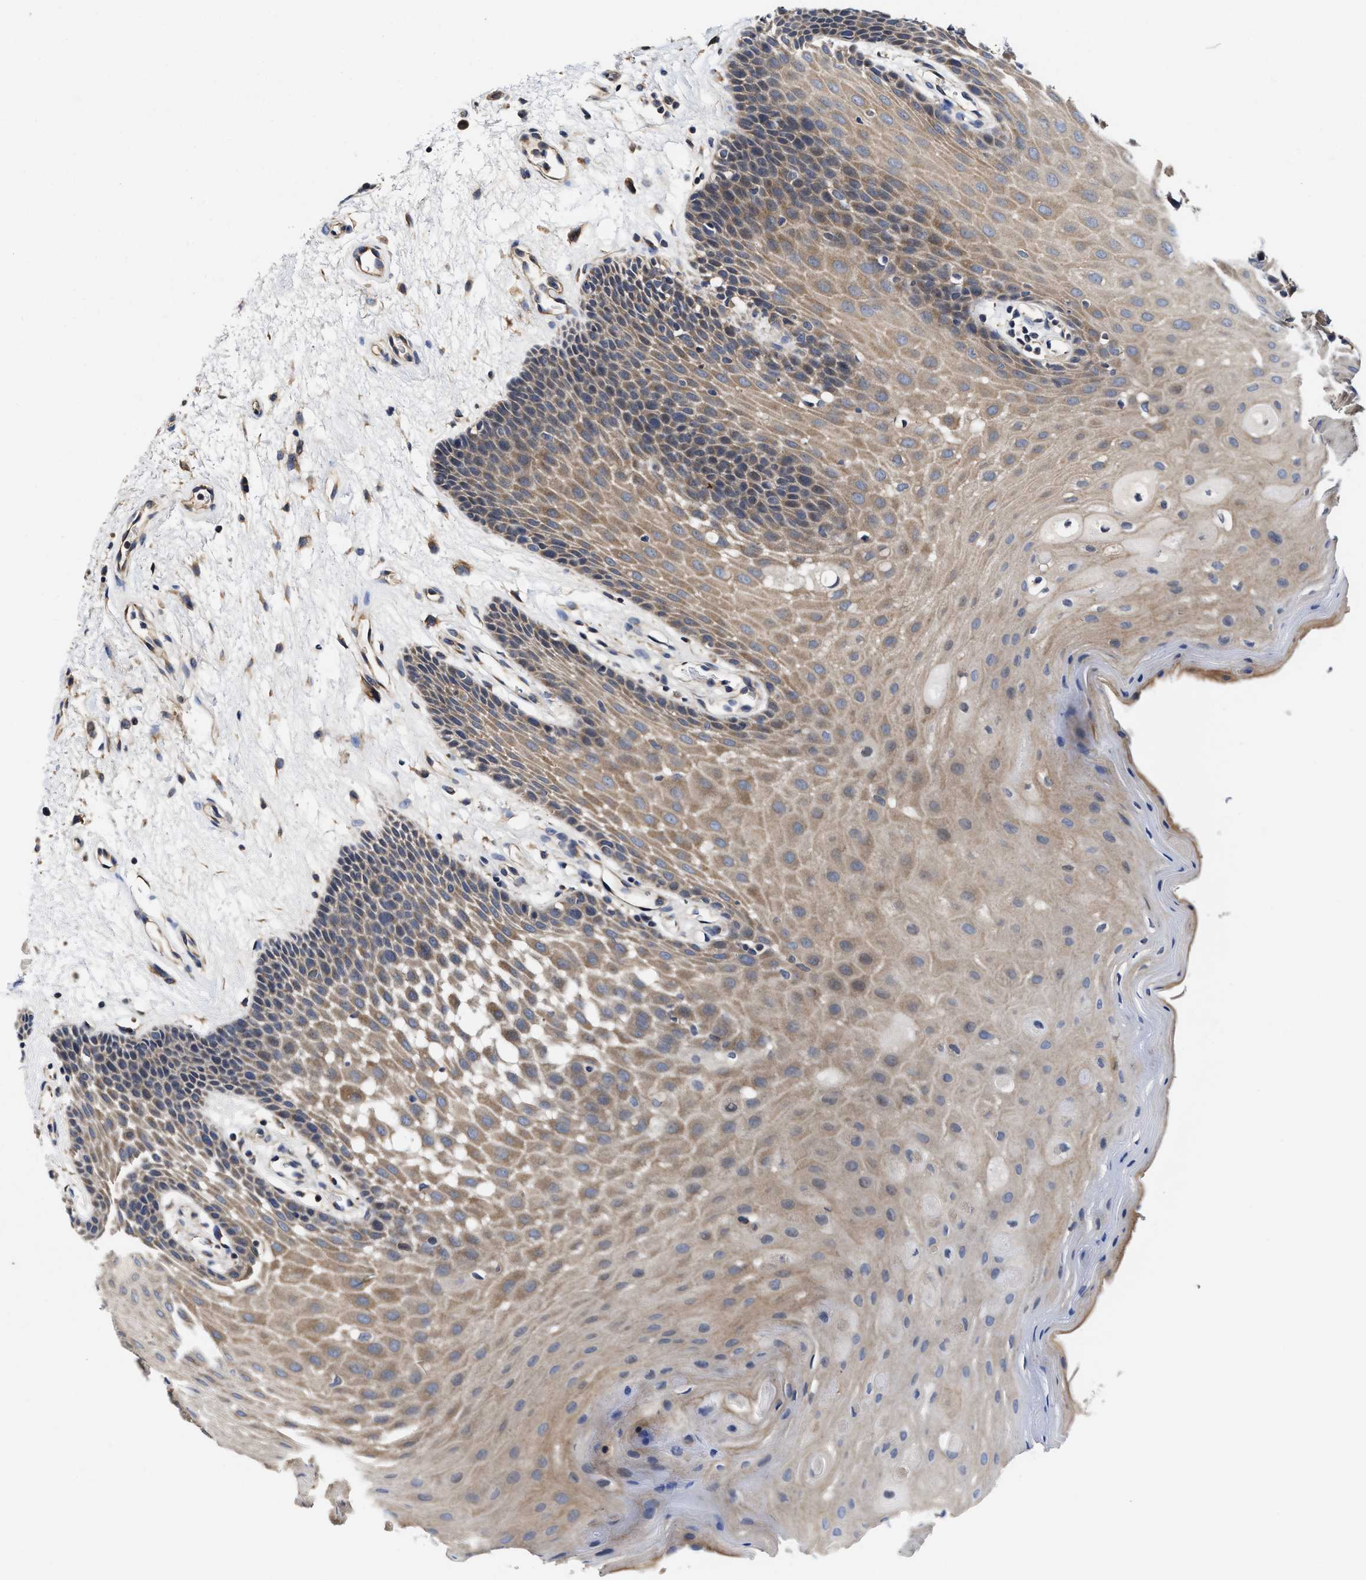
{"staining": {"intensity": "moderate", "quantity": "25%-75%", "location": "cytoplasmic/membranous"}, "tissue": "oral mucosa", "cell_type": "Squamous epithelial cells", "image_type": "normal", "snomed": [{"axis": "morphology", "description": "Normal tissue, NOS"}, {"axis": "morphology", "description": "Squamous cell carcinoma, NOS"}, {"axis": "topography", "description": "Oral tissue"}, {"axis": "topography", "description": "Head-Neck"}], "caption": "Brown immunohistochemical staining in unremarkable oral mucosa exhibits moderate cytoplasmic/membranous positivity in approximately 25%-75% of squamous epithelial cells. Using DAB (3,3'-diaminobenzidine) (brown) and hematoxylin (blue) stains, captured at high magnification using brightfield microscopy.", "gene": "TRAF6", "patient": {"sex": "male", "age": 71}}